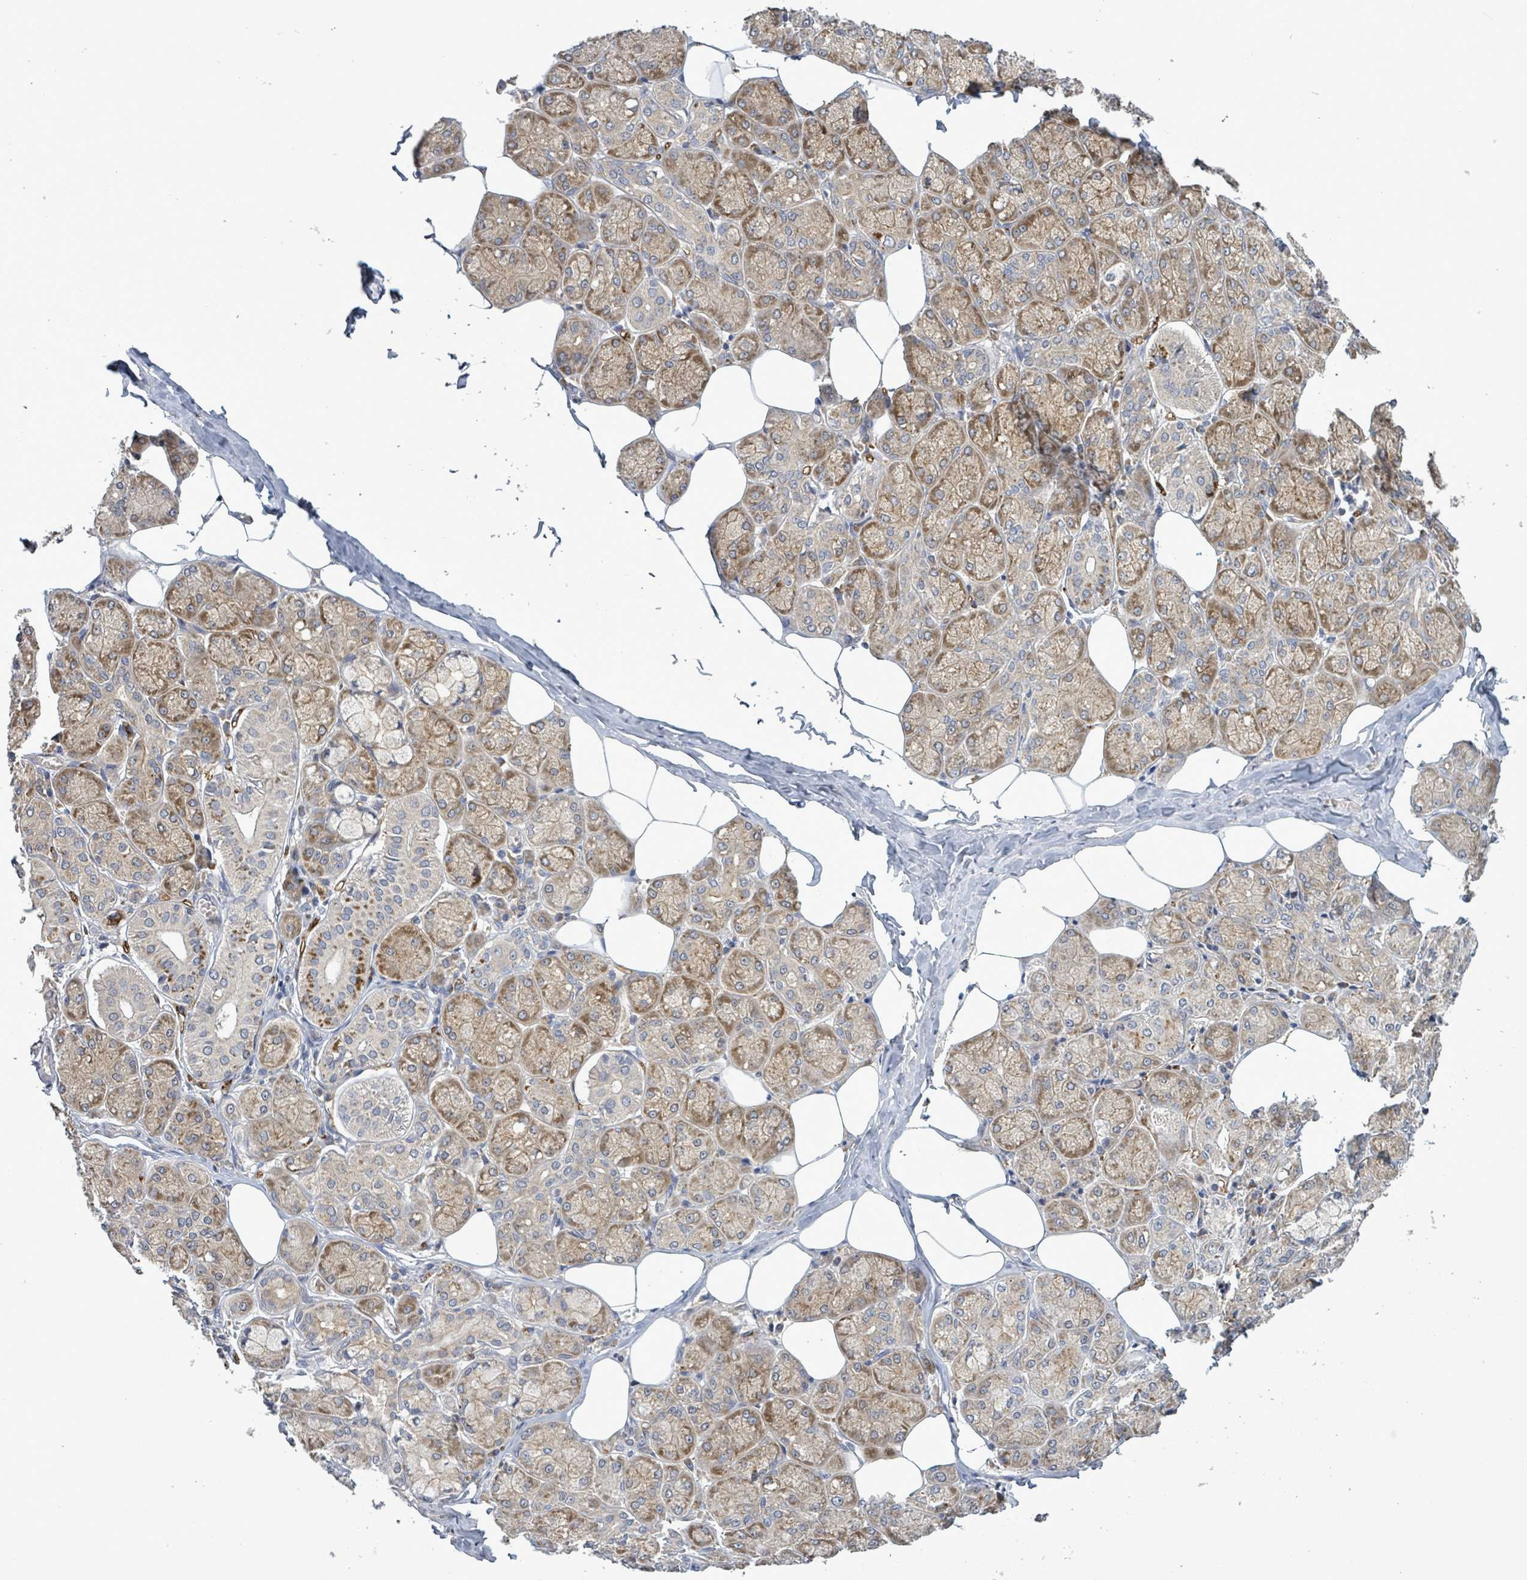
{"staining": {"intensity": "moderate", "quantity": ">75%", "location": "cytoplasmic/membranous"}, "tissue": "salivary gland", "cell_type": "Glandular cells", "image_type": "normal", "snomed": [{"axis": "morphology", "description": "Normal tissue, NOS"}, {"axis": "topography", "description": "Salivary gland"}], "caption": "IHC of benign human salivary gland displays medium levels of moderate cytoplasmic/membranous expression in approximately >75% of glandular cells.", "gene": "SERPINE3", "patient": {"sex": "male", "age": 74}}